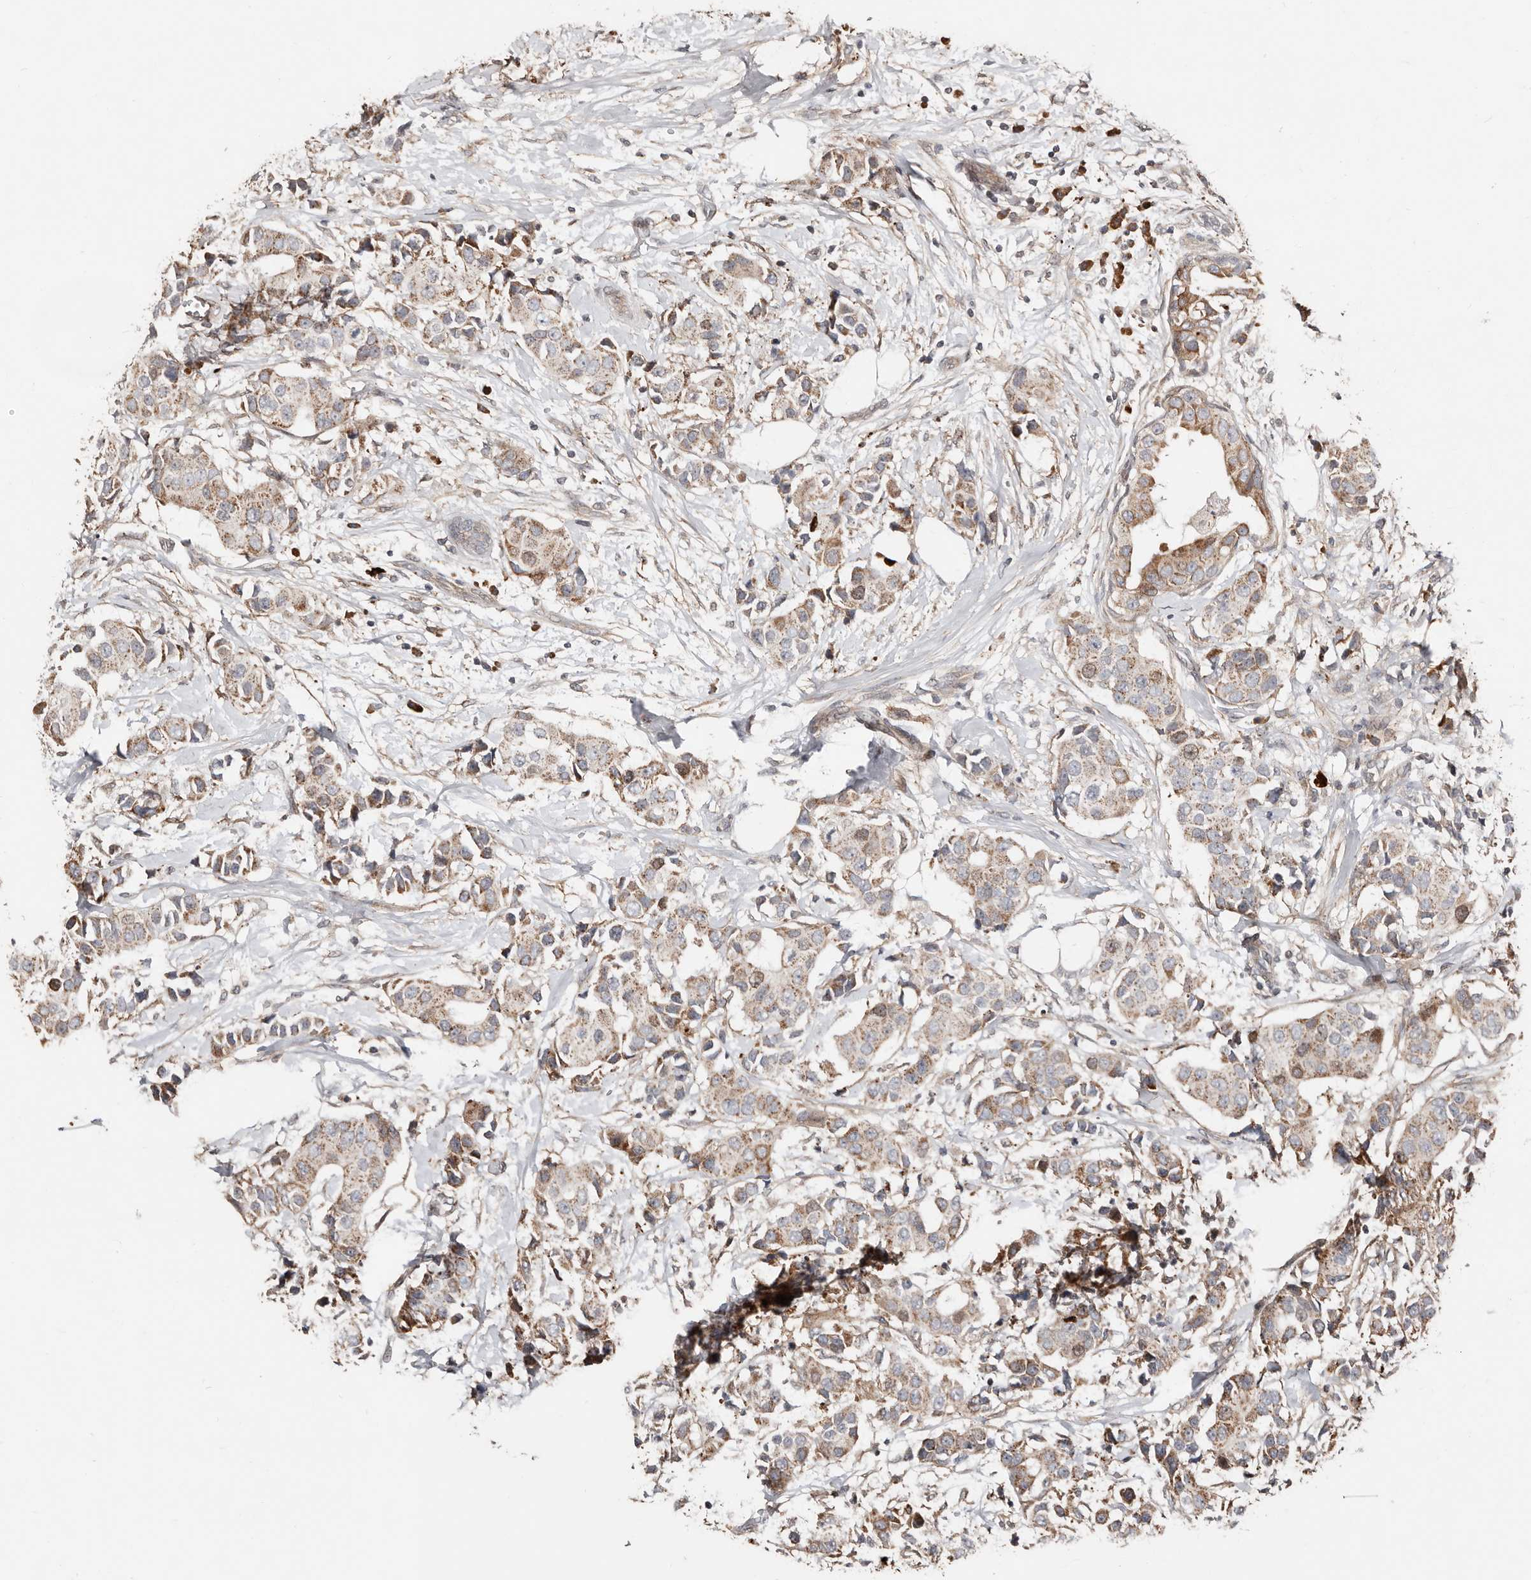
{"staining": {"intensity": "moderate", "quantity": "25%-75%", "location": "cytoplasmic/membranous"}, "tissue": "breast cancer", "cell_type": "Tumor cells", "image_type": "cancer", "snomed": [{"axis": "morphology", "description": "Normal tissue, NOS"}, {"axis": "morphology", "description": "Duct carcinoma"}, {"axis": "topography", "description": "Breast"}], "caption": "Approximately 25%-75% of tumor cells in breast cancer display moderate cytoplasmic/membranous protein positivity as visualized by brown immunohistochemical staining.", "gene": "SMYD4", "patient": {"sex": "female", "age": 39}}